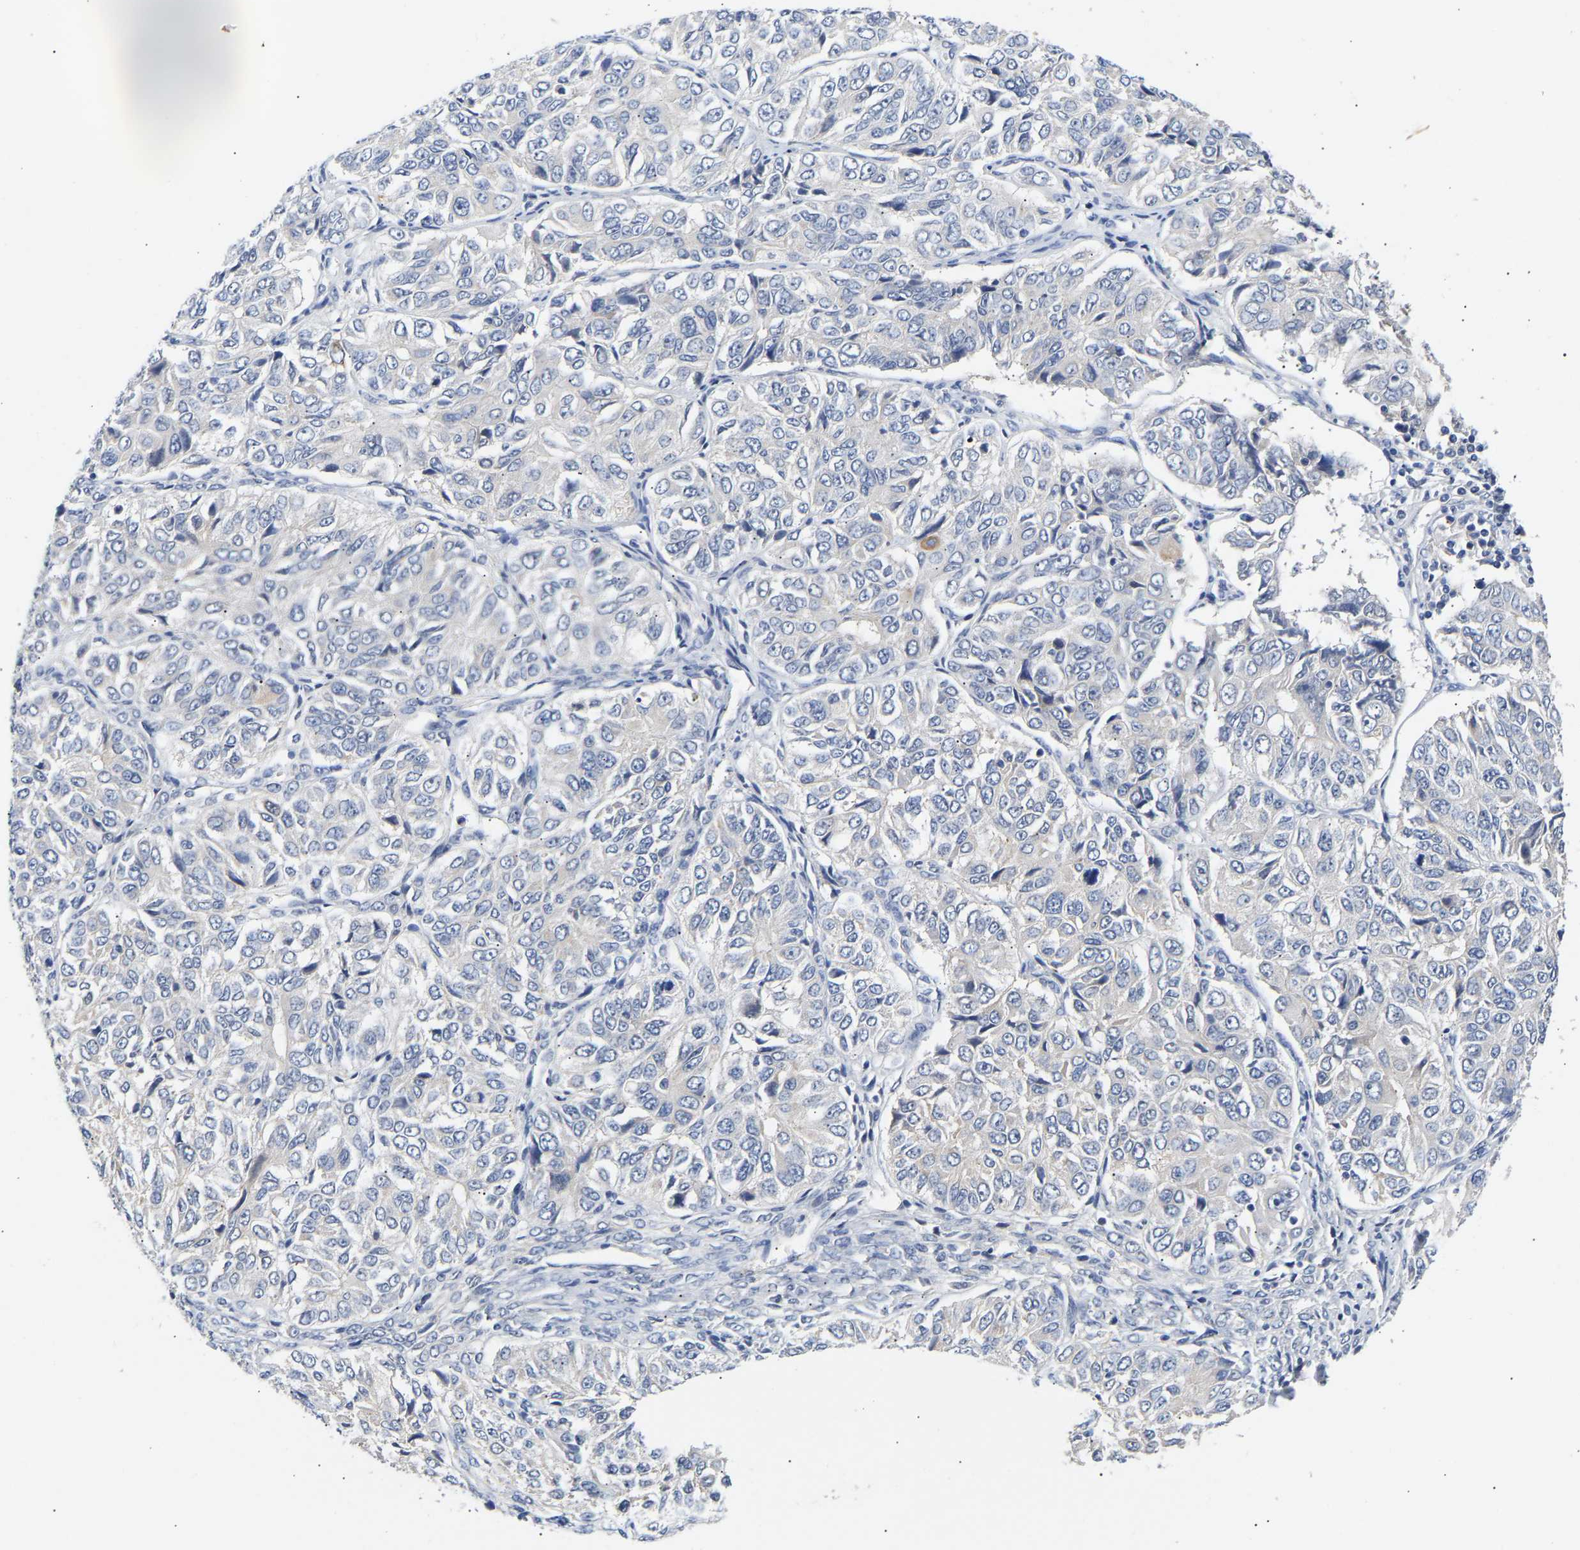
{"staining": {"intensity": "negative", "quantity": "none", "location": "none"}, "tissue": "ovarian cancer", "cell_type": "Tumor cells", "image_type": "cancer", "snomed": [{"axis": "morphology", "description": "Carcinoma, endometroid"}, {"axis": "topography", "description": "Ovary"}], "caption": "The histopathology image exhibits no staining of tumor cells in endometroid carcinoma (ovarian).", "gene": "KASH5", "patient": {"sex": "female", "age": 51}}